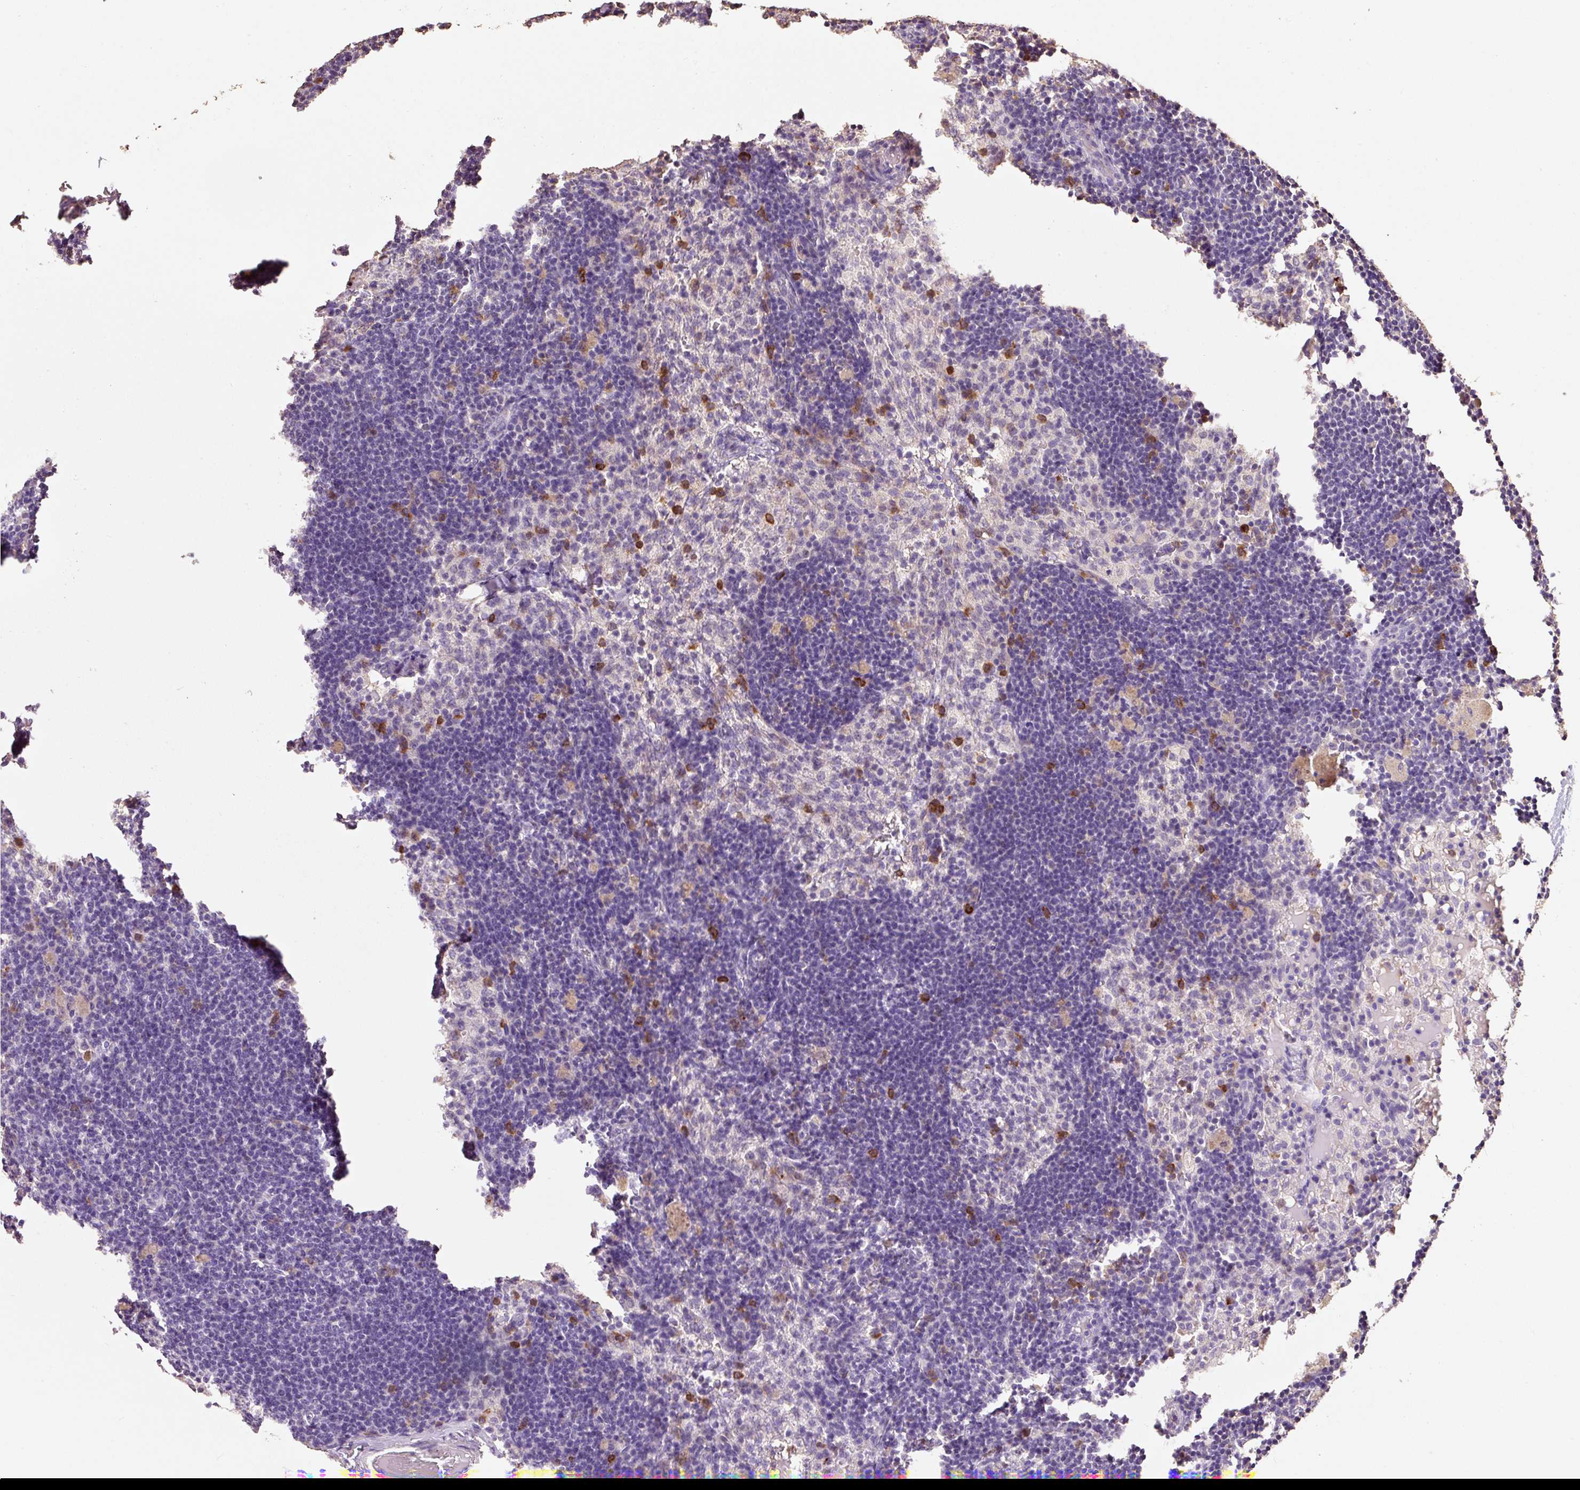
{"staining": {"intensity": "moderate", "quantity": ">75%", "location": "cytoplasmic/membranous"}, "tissue": "lymph node", "cell_type": "Germinal center cells", "image_type": "normal", "snomed": [{"axis": "morphology", "description": "Normal tissue, NOS"}, {"axis": "topography", "description": "Lymph node"}], "caption": "Protein staining displays moderate cytoplasmic/membranous staining in about >75% of germinal center cells in unremarkable lymph node.", "gene": "HERC2", "patient": {"sex": "male", "age": 49}}